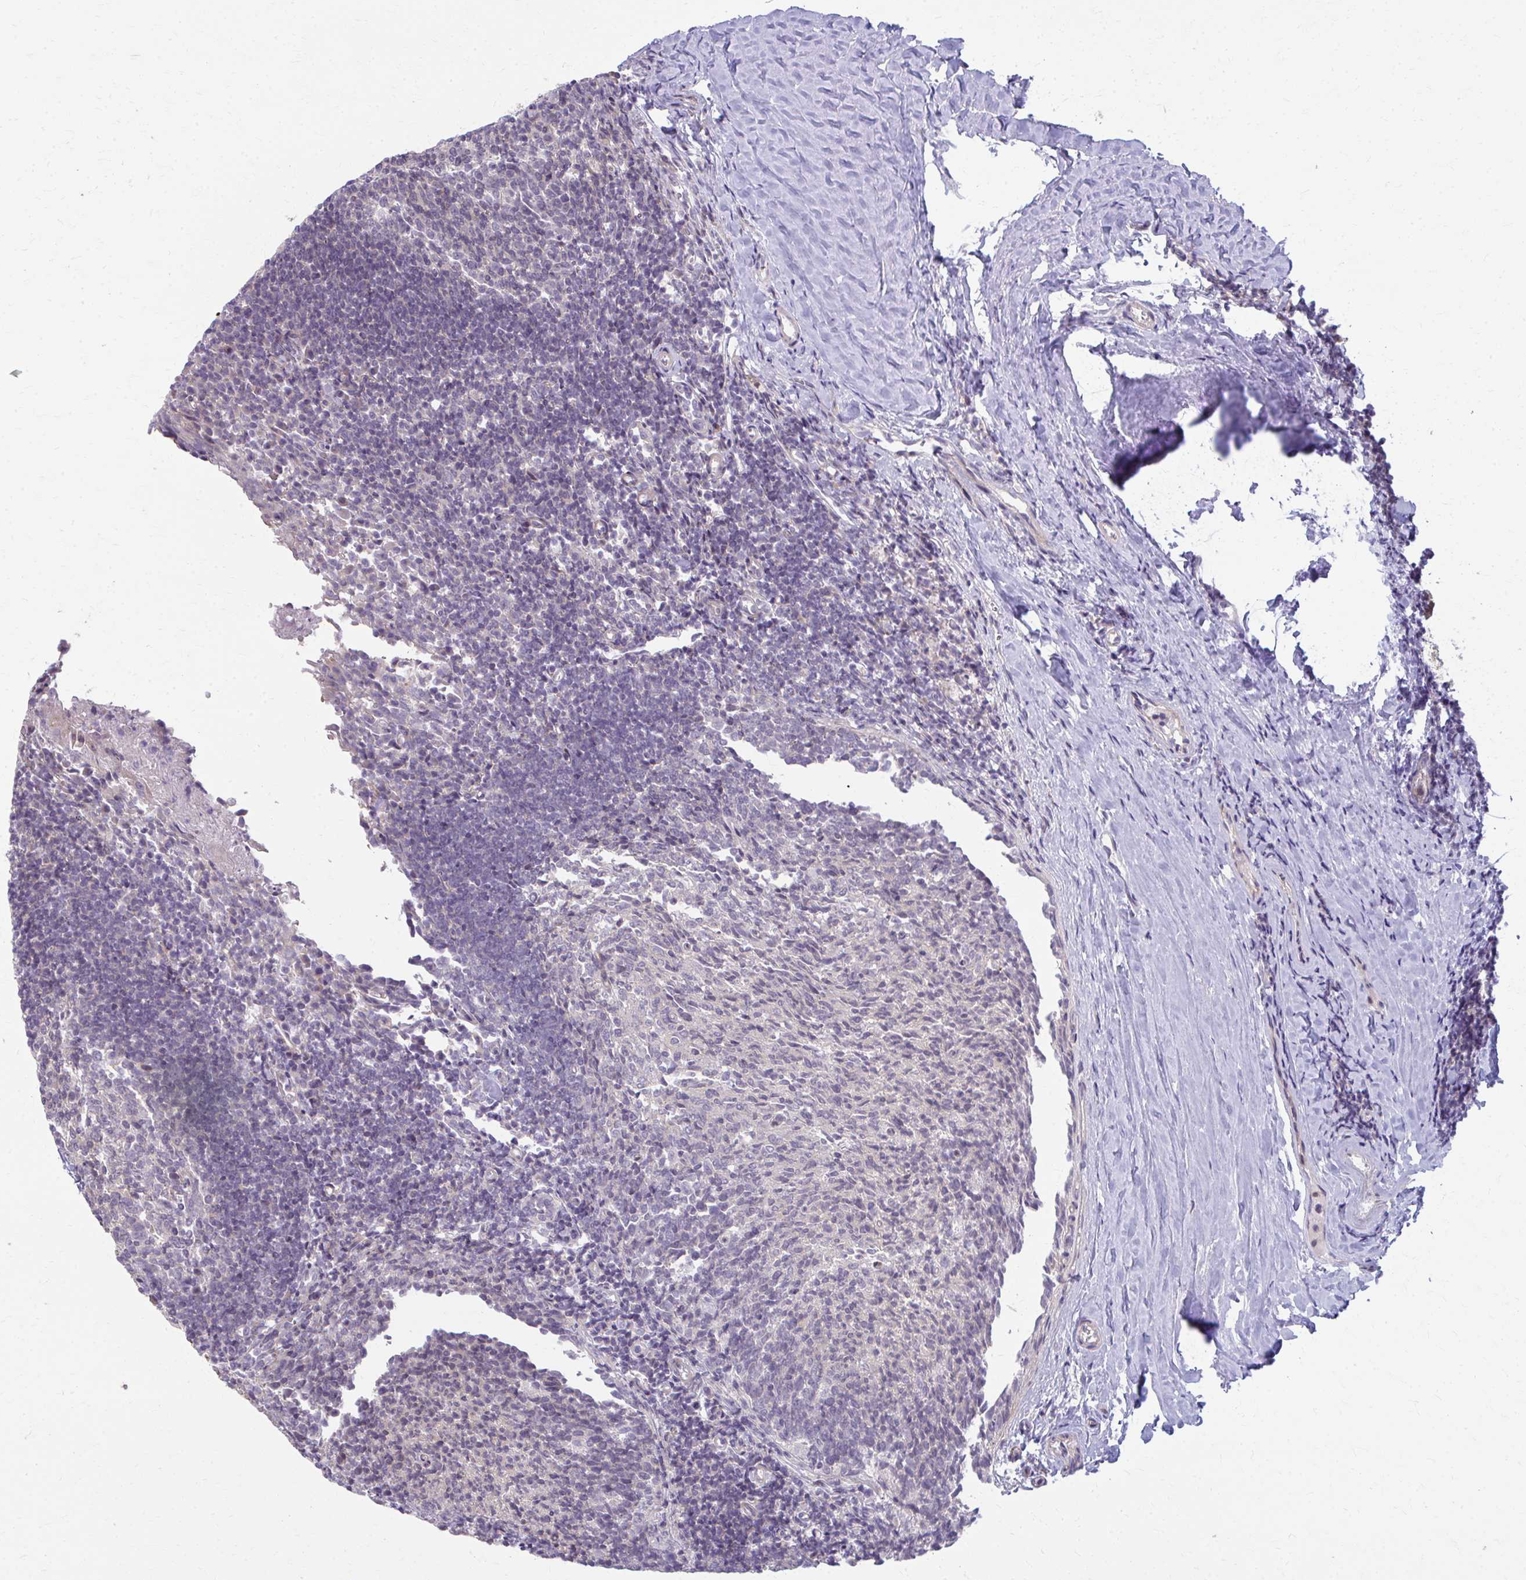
{"staining": {"intensity": "negative", "quantity": "none", "location": "none"}, "tissue": "tonsil", "cell_type": "Germinal center cells", "image_type": "normal", "snomed": [{"axis": "morphology", "description": "Normal tissue, NOS"}, {"axis": "topography", "description": "Tonsil"}], "caption": "DAB immunohistochemical staining of normal human tonsil exhibits no significant expression in germinal center cells.", "gene": "MAF1", "patient": {"sex": "female", "age": 10}}